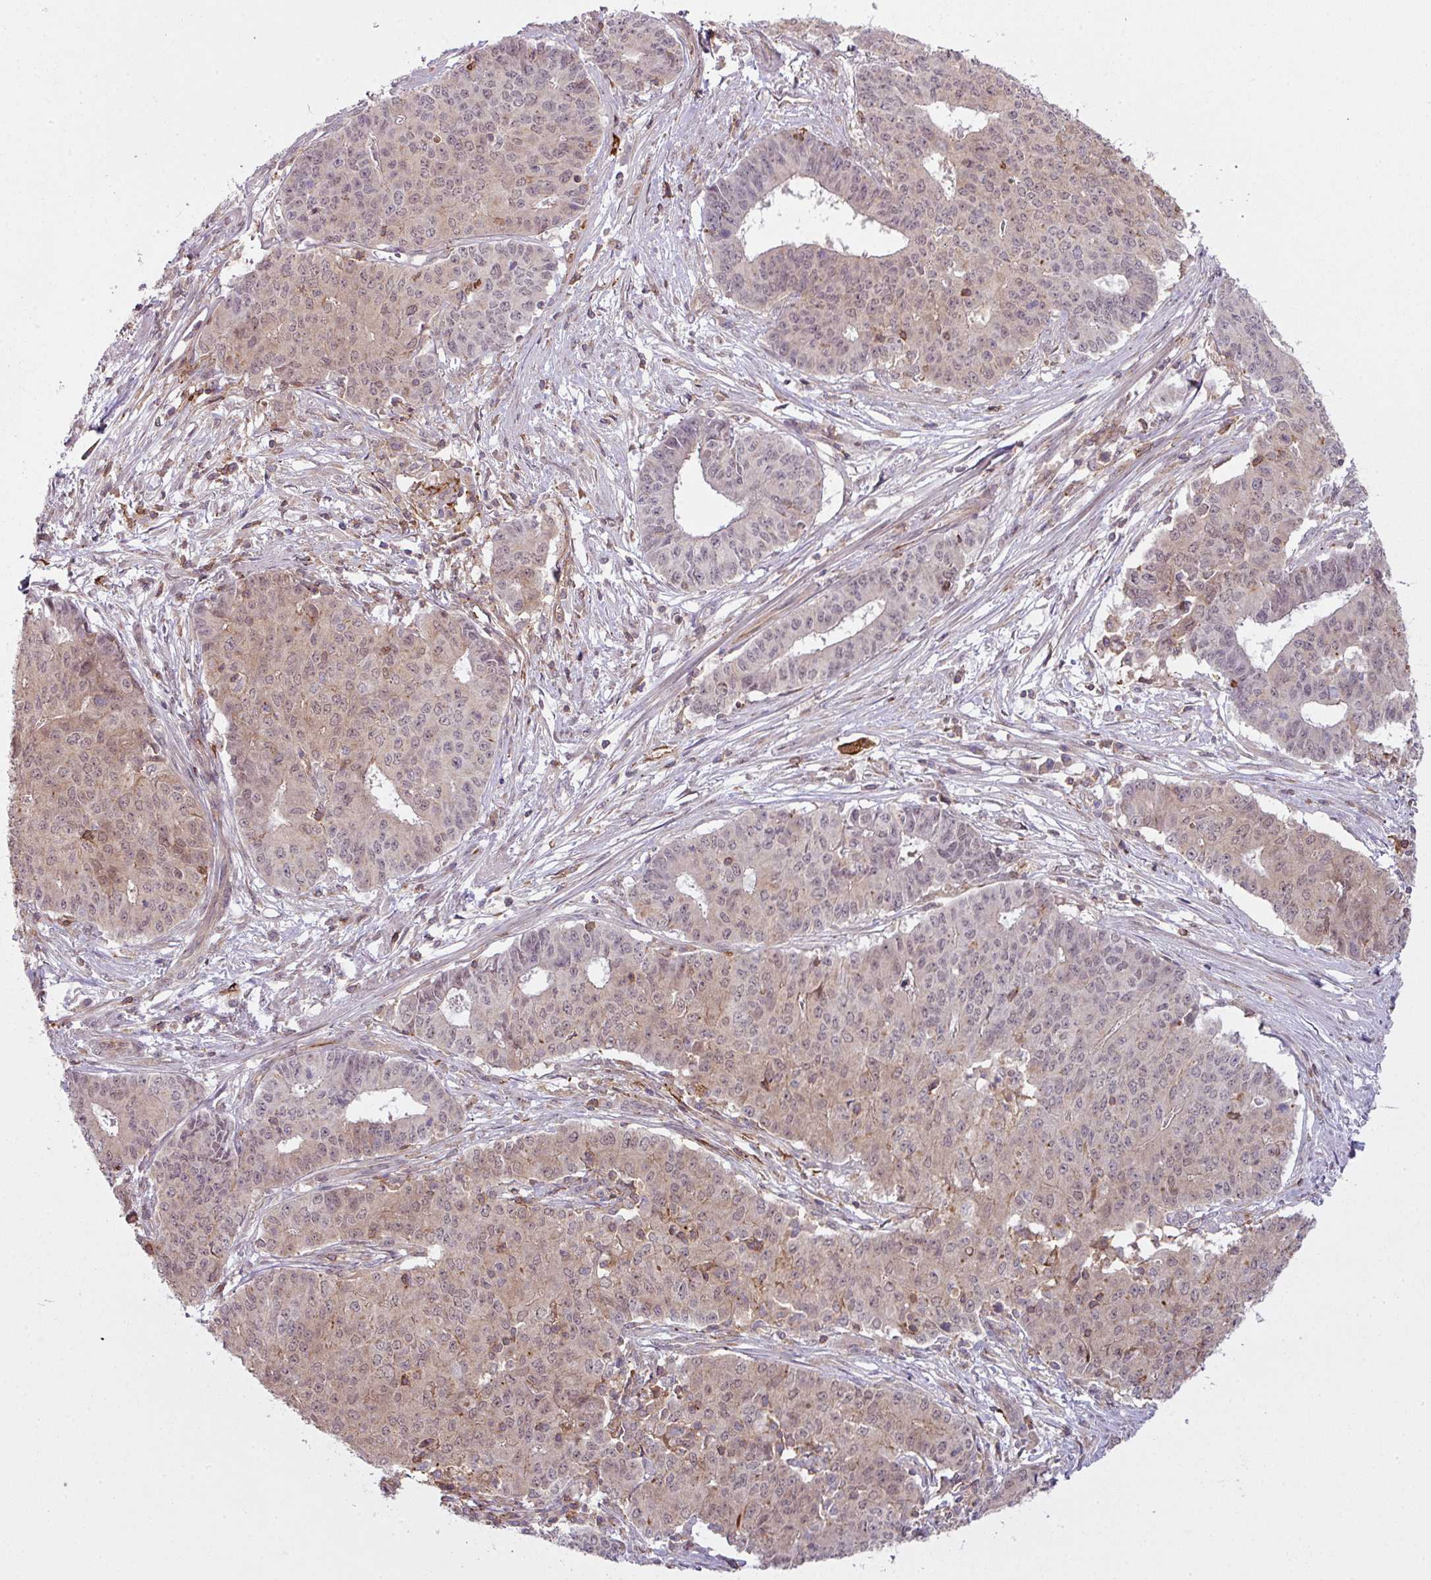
{"staining": {"intensity": "weak", "quantity": "25%-75%", "location": "nuclear"}, "tissue": "endometrial cancer", "cell_type": "Tumor cells", "image_type": "cancer", "snomed": [{"axis": "morphology", "description": "Adenocarcinoma, NOS"}, {"axis": "topography", "description": "Endometrium"}], "caption": "A high-resolution micrograph shows immunohistochemistry staining of adenocarcinoma (endometrial), which displays weak nuclear staining in about 25%-75% of tumor cells. (DAB (3,3'-diaminobenzidine) IHC with brightfield microscopy, high magnification).", "gene": "ZC2HC1C", "patient": {"sex": "female", "age": 59}}